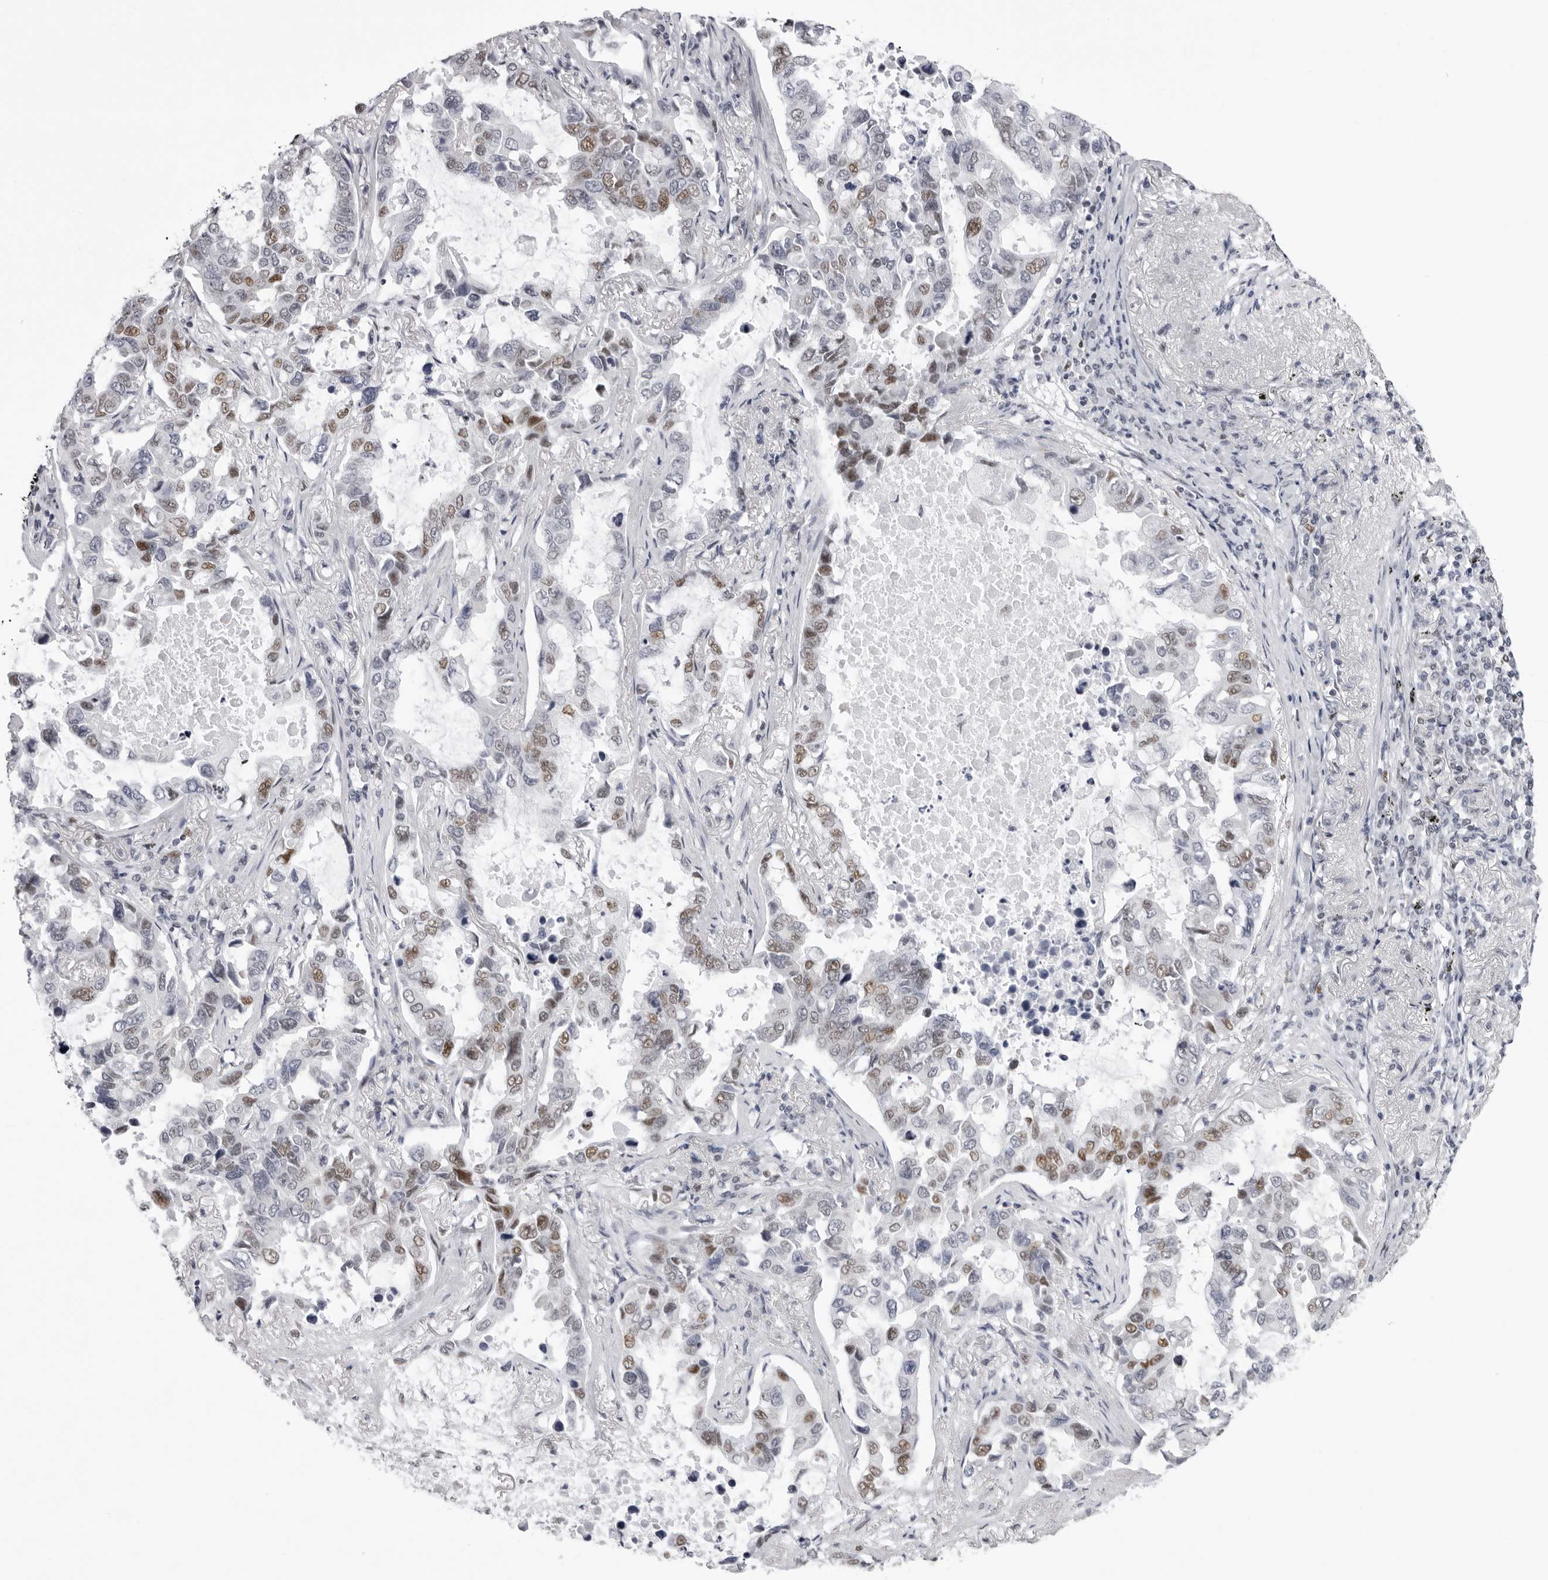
{"staining": {"intensity": "moderate", "quantity": "25%-75%", "location": "nuclear"}, "tissue": "lung cancer", "cell_type": "Tumor cells", "image_type": "cancer", "snomed": [{"axis": "morphology", "description": "Adenocarcinoma, NOS"}, {"axis": "topography", "description": "Lung"}], "caption": "High-power microscopy captured an immunohistochemistry (IHC) histopathology image of lung cancer, revealing moderate nuclear expression in about 25%-75% of tumor cells.", "gene": "IRF2BP2", "patient": {"sex": "male", "age": 64}}